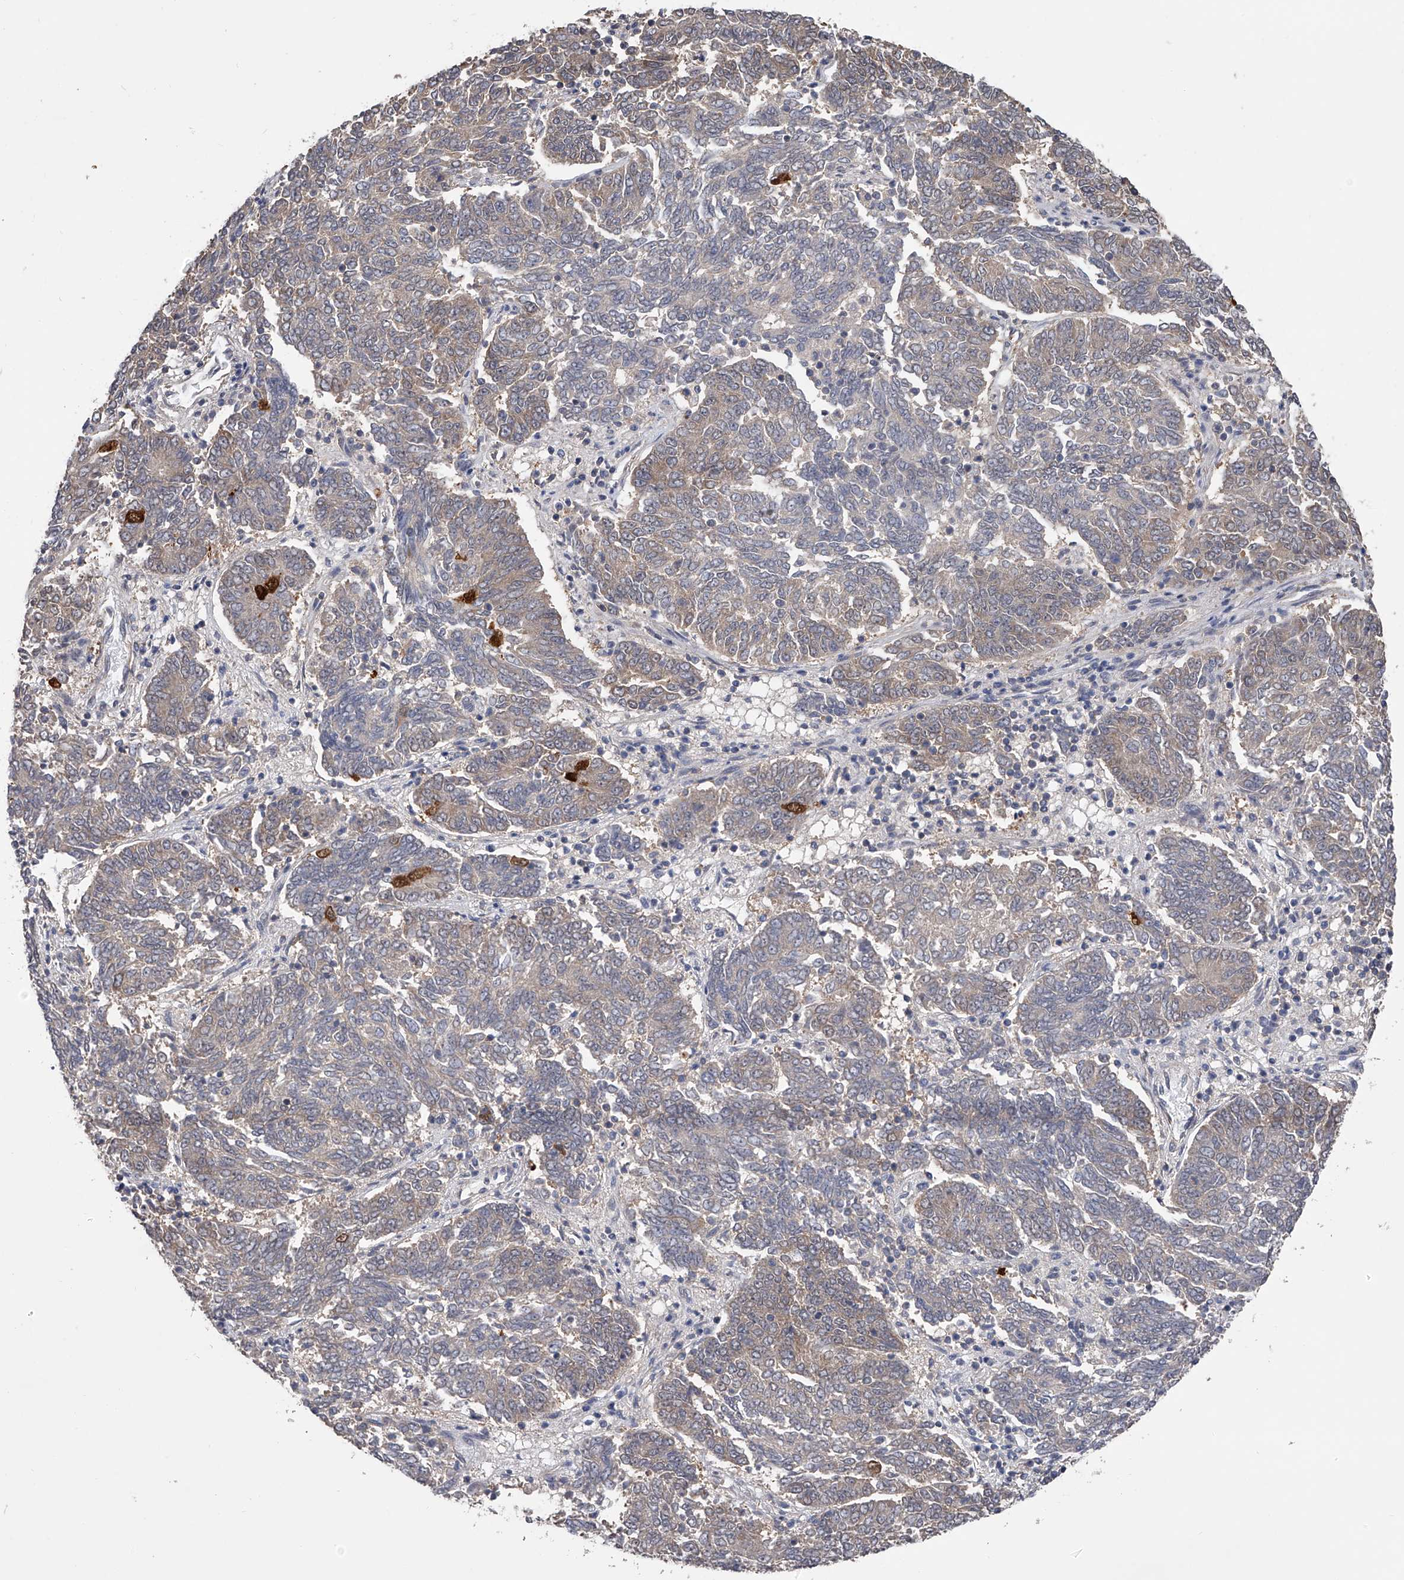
{"staining": {"intensity": "negative", "quantity": "none", "location": "none"}, "tissue": "endometrial cancer", "cell_type": "Tumor cells", "image_type": "cancer", "snomed": [{"axis": "morphology", "description": "Adenocarcinoma, NOS"}, {"axis": "topography", "description": "Endometrium"}], "caption": "There is no significant expression in tumor cells of endometrial cancer (adenocarcinoma).", "gene": "CFAP298", "patient": {"sex": "female", "age": 80}}